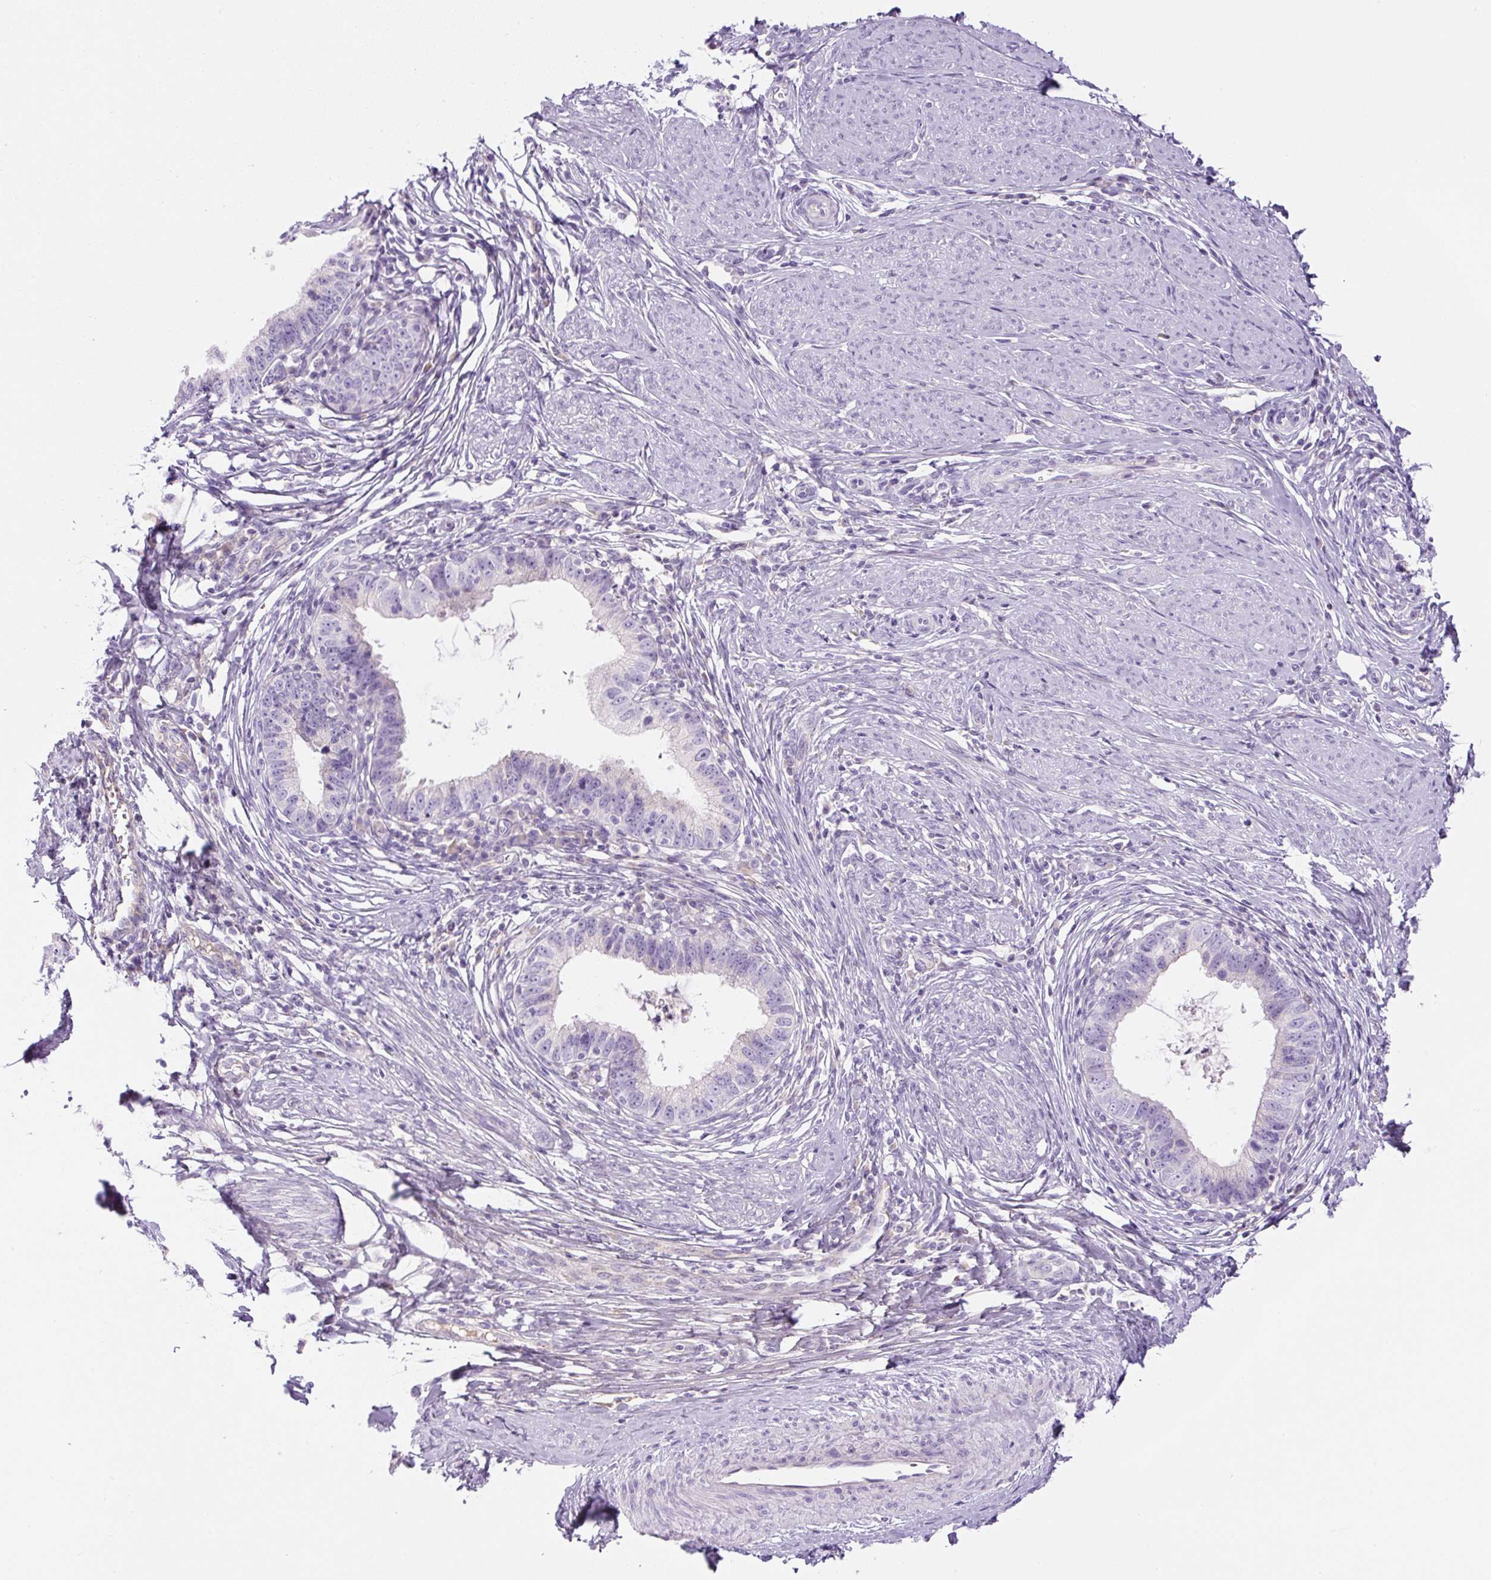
{"staining": {"intensity": "negative", "quantity": "none", "location": "none"}, "tissue": "cervical cancer", "cell_type": "Tumor cells", "image_type": "cancer", "snomed": [{"axis": "morphology", "description": "Adenocarcinoma, NOS"}, {"axis": "topography", "description": "Cervix"}], "caption": "There is no significant staining in tumor cells of adenocarcinoma (cervical).", "gene": "RSPO4", "patient": {"sex": "female", "age": 36}}